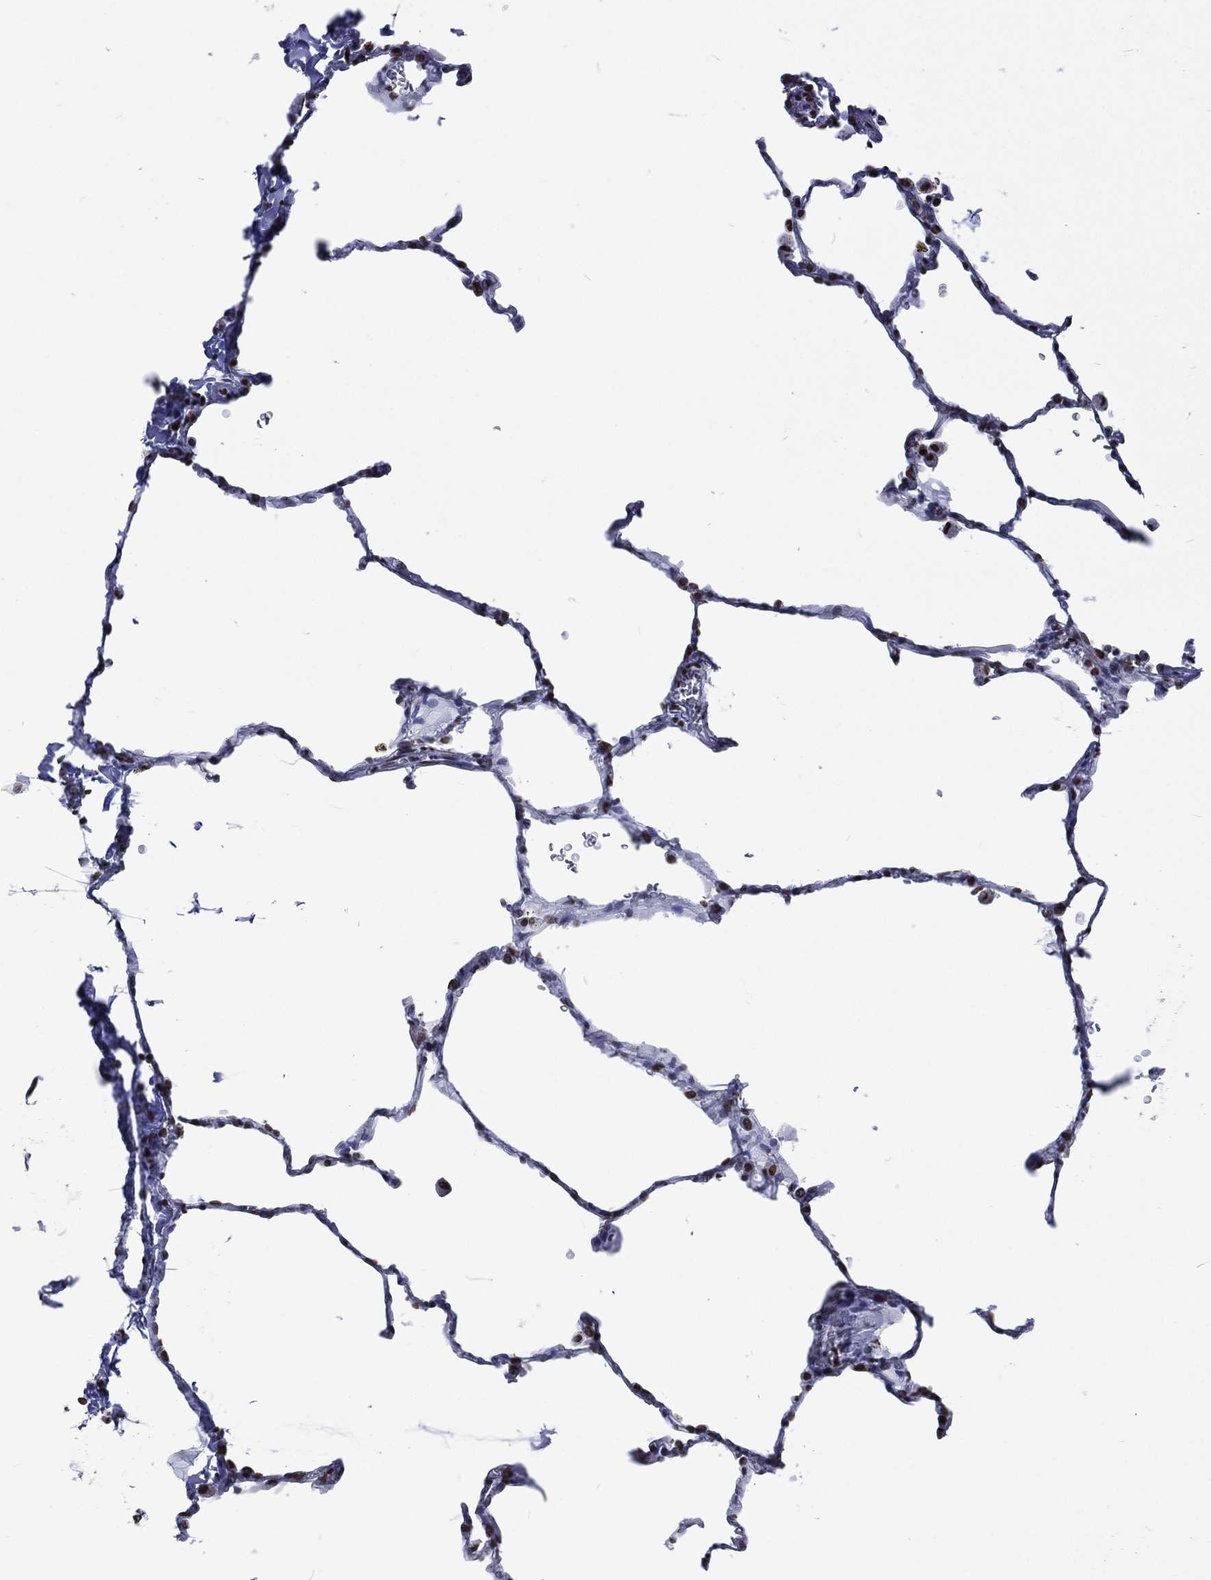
{"staining": {"intensity": "moderate", "quantity": ">75%", "location": "nuclear"}, "tissue": "lung", "cell_type": "Alveolar cells", "image_type": "normal", "snomed": [{"axis": "morphology", "description": "Normal tissue, NOS"}, {"axis": "morphology", "description": "Adenocarcinoma, metastatic, NOS"}, {"axis": "topography", "description": "Lung"}], "caption": "Lung was stained to show a protein in brown. There is medium levels of moderate nuclear staining in about >75% of alveolar cells.", "gene": "RETREG2", "patient": {"sex": "male", "age": 45}}